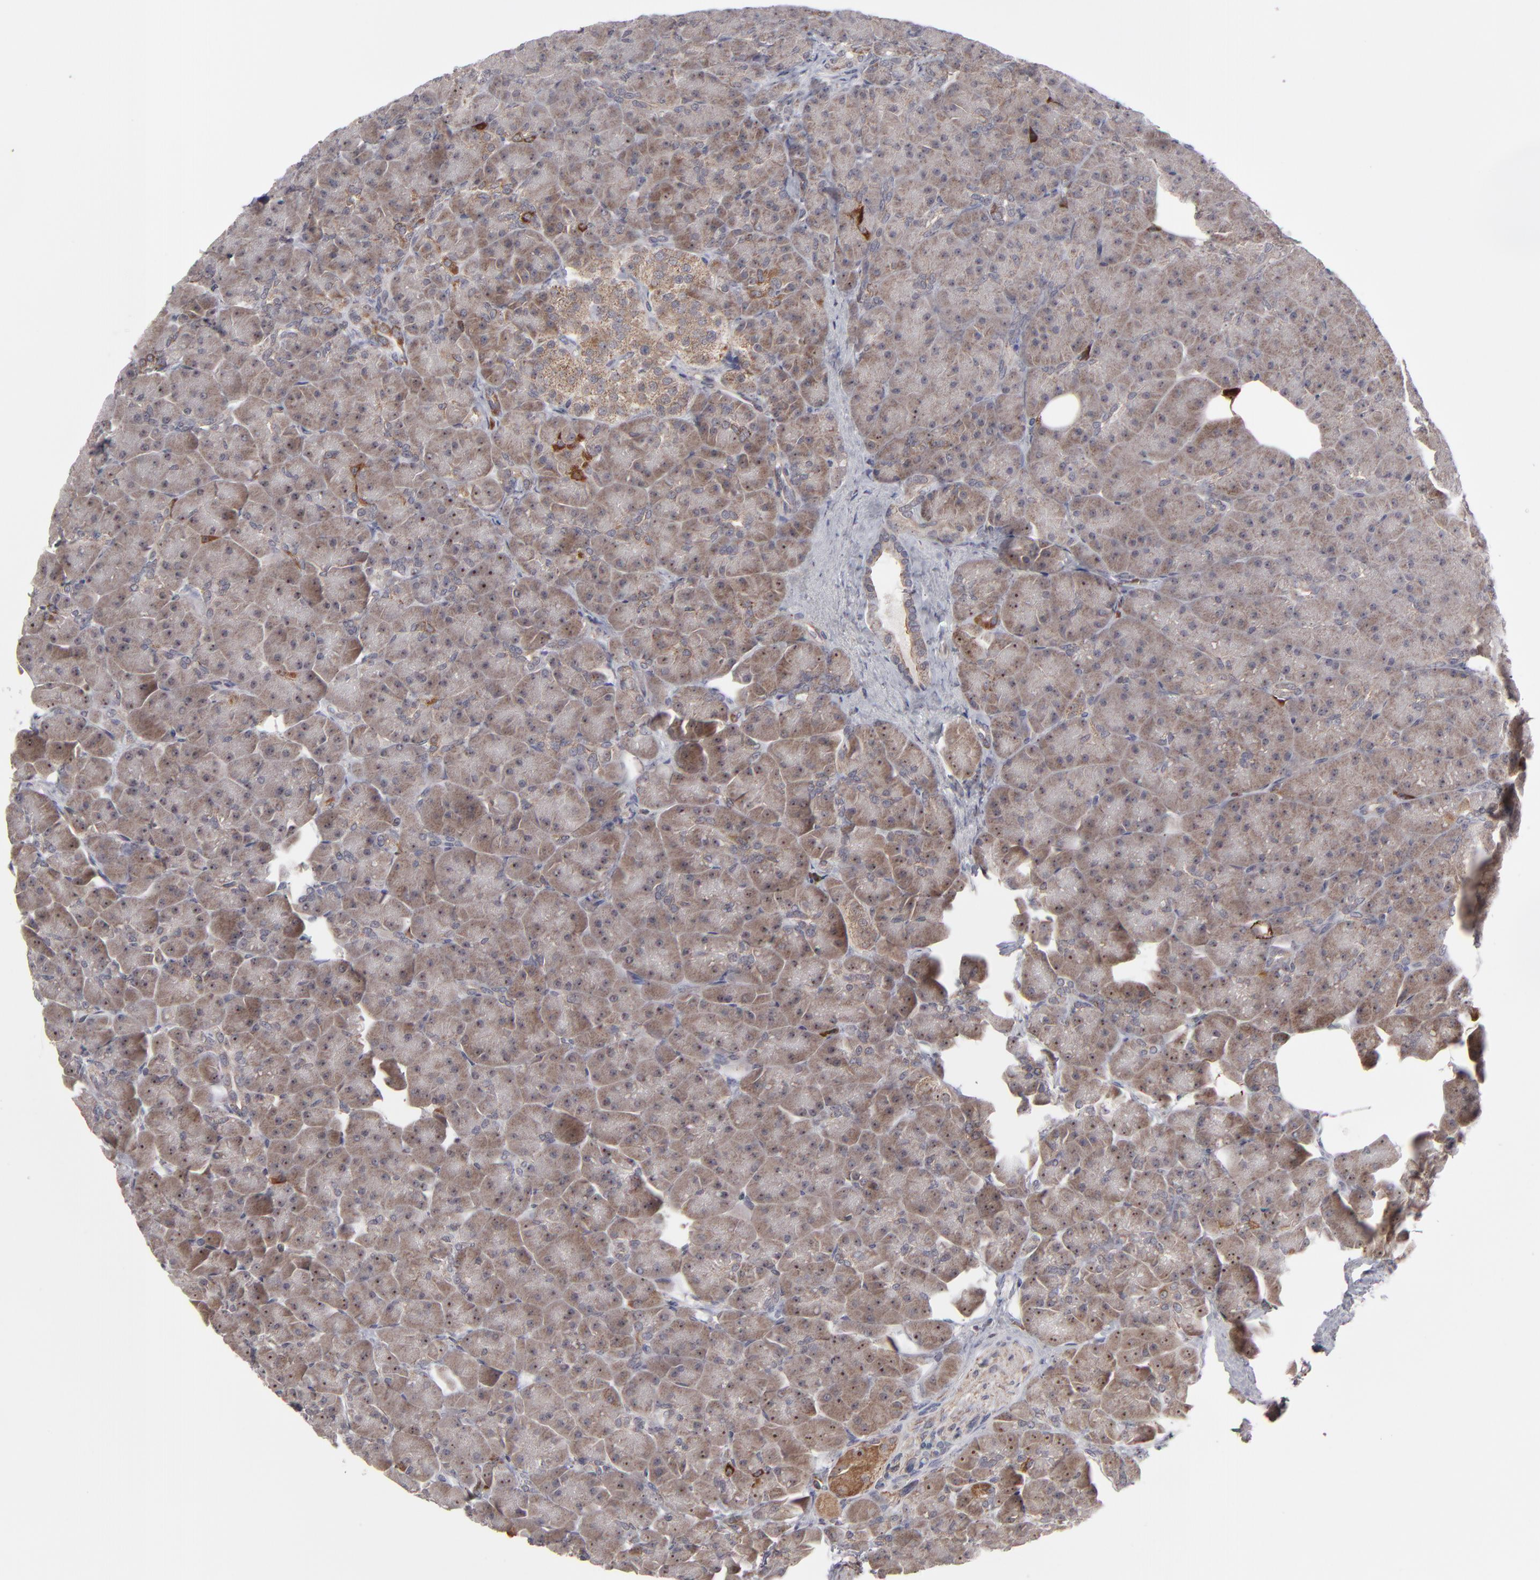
{"staining": {"intensity": "moderate", "quantity": "<25%", "location": "cytoplasmic/membranous"}, "tissue": "pancreas", "cell_type": "Exocrine glandular cells", "image_type": "normal", "snomed": [{"axis": "morphology", "description": "Normal tissue, NOS"}, {"axis": "topography", "description": "Pancreas"}], "caption": "IHC of normal human pancreas exhibits low levels of moderate cytoplasmic/membranous expression in approximately <25% of exocrine glandular cells. The protein is stained brown, and the nuclei are stained in blue (DAB (3,3'-diaminobenzidine) IHC with brightfield microscopy, high magnification).", "gene": "GLCCI1", "patient": {"sex": "male", "age": 66}}